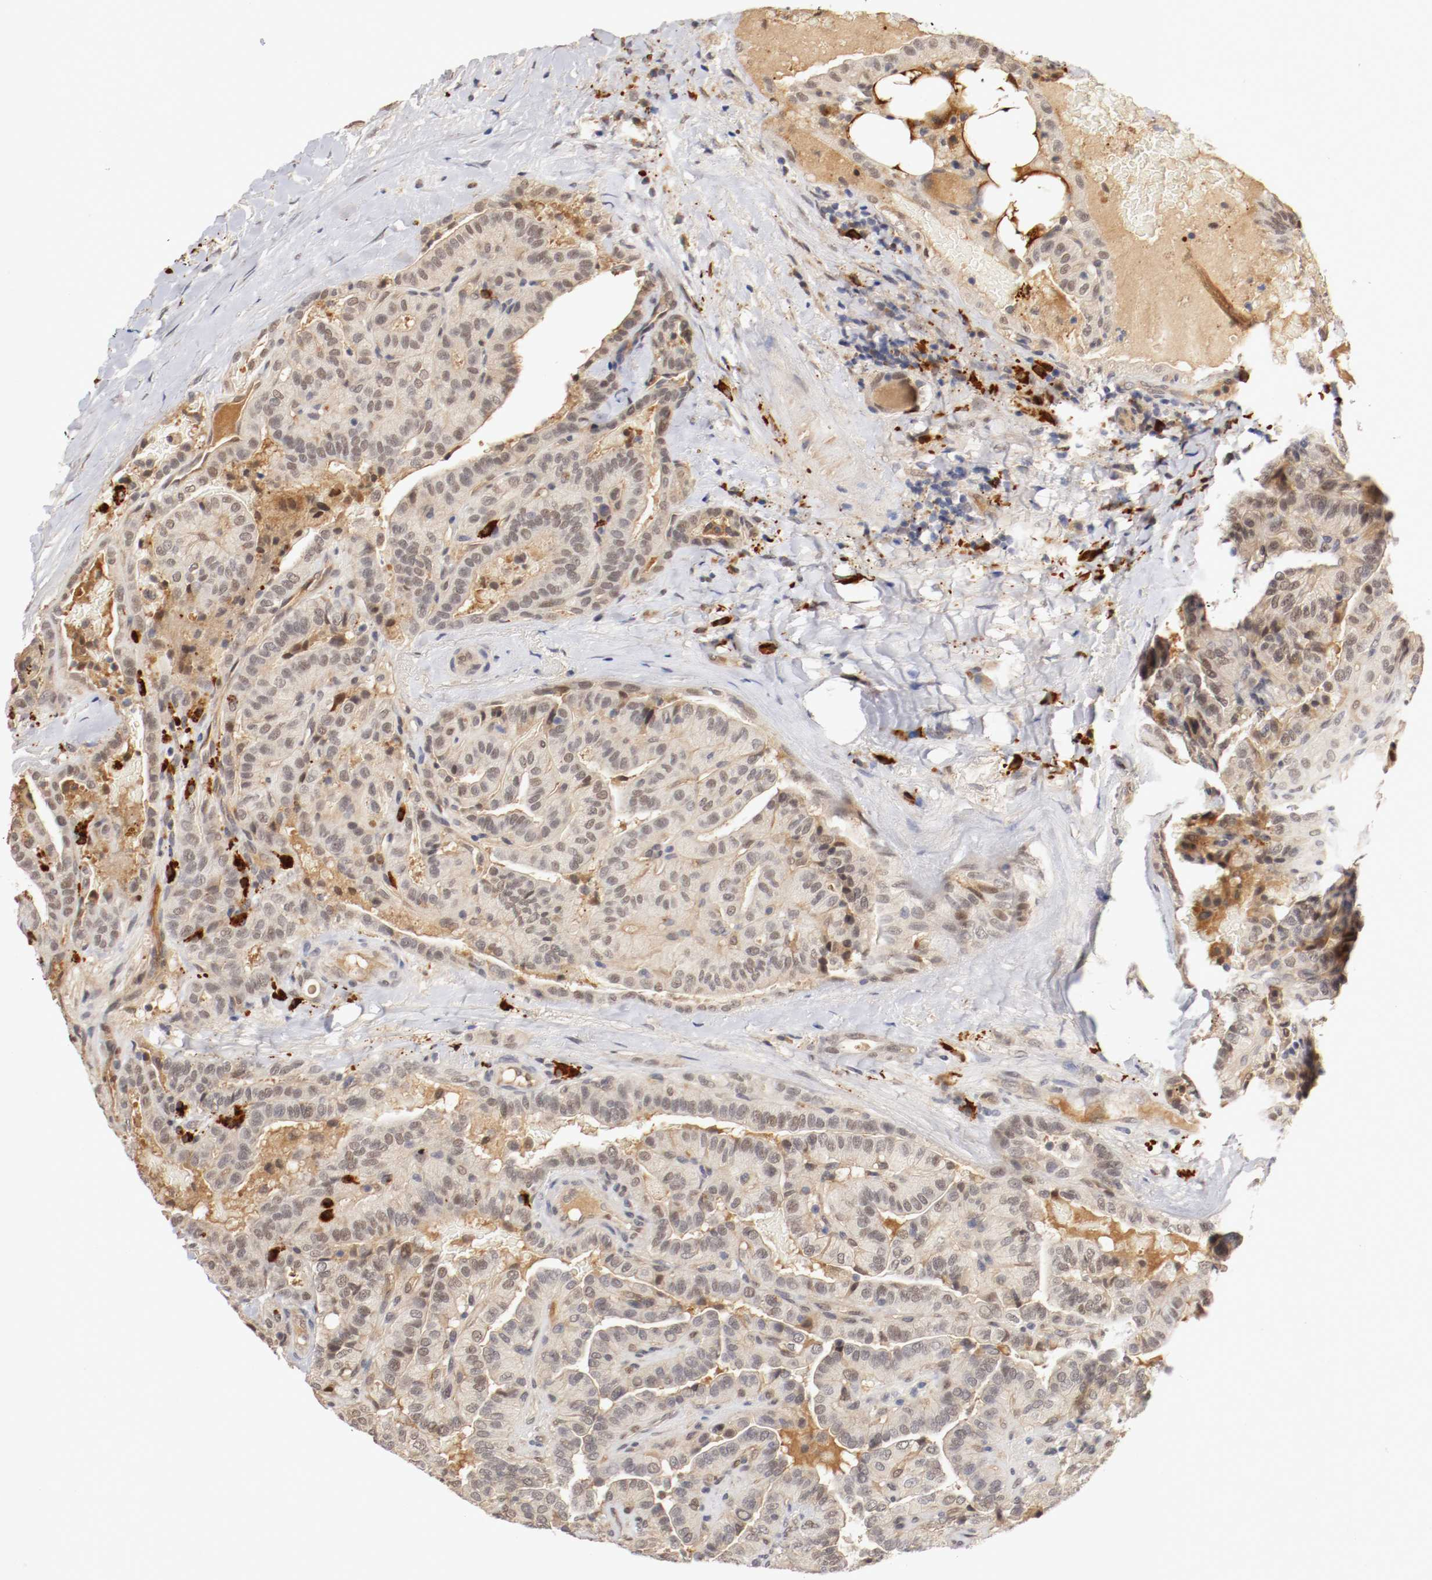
{"staining": {"intensity": "weak", "quantity": "<25%", "location": "cytoplasmic/membranous,nuclear"}, "tissue": "thyroid cancer", "cell_type": "Tumor cells", "image_type": "cancer", "snomed": [{"axis": "morphology", "description": "Papillary adenocarcinoma, NOS"}, {"axis": "topography", "description": "Thyroid gland"}], "caption": "The IHC image has no significant staining in tumor cells of thyroid cancer tissue.", "gene": "DNMT3B", "patient": {"sex": "male", "age": 77}}